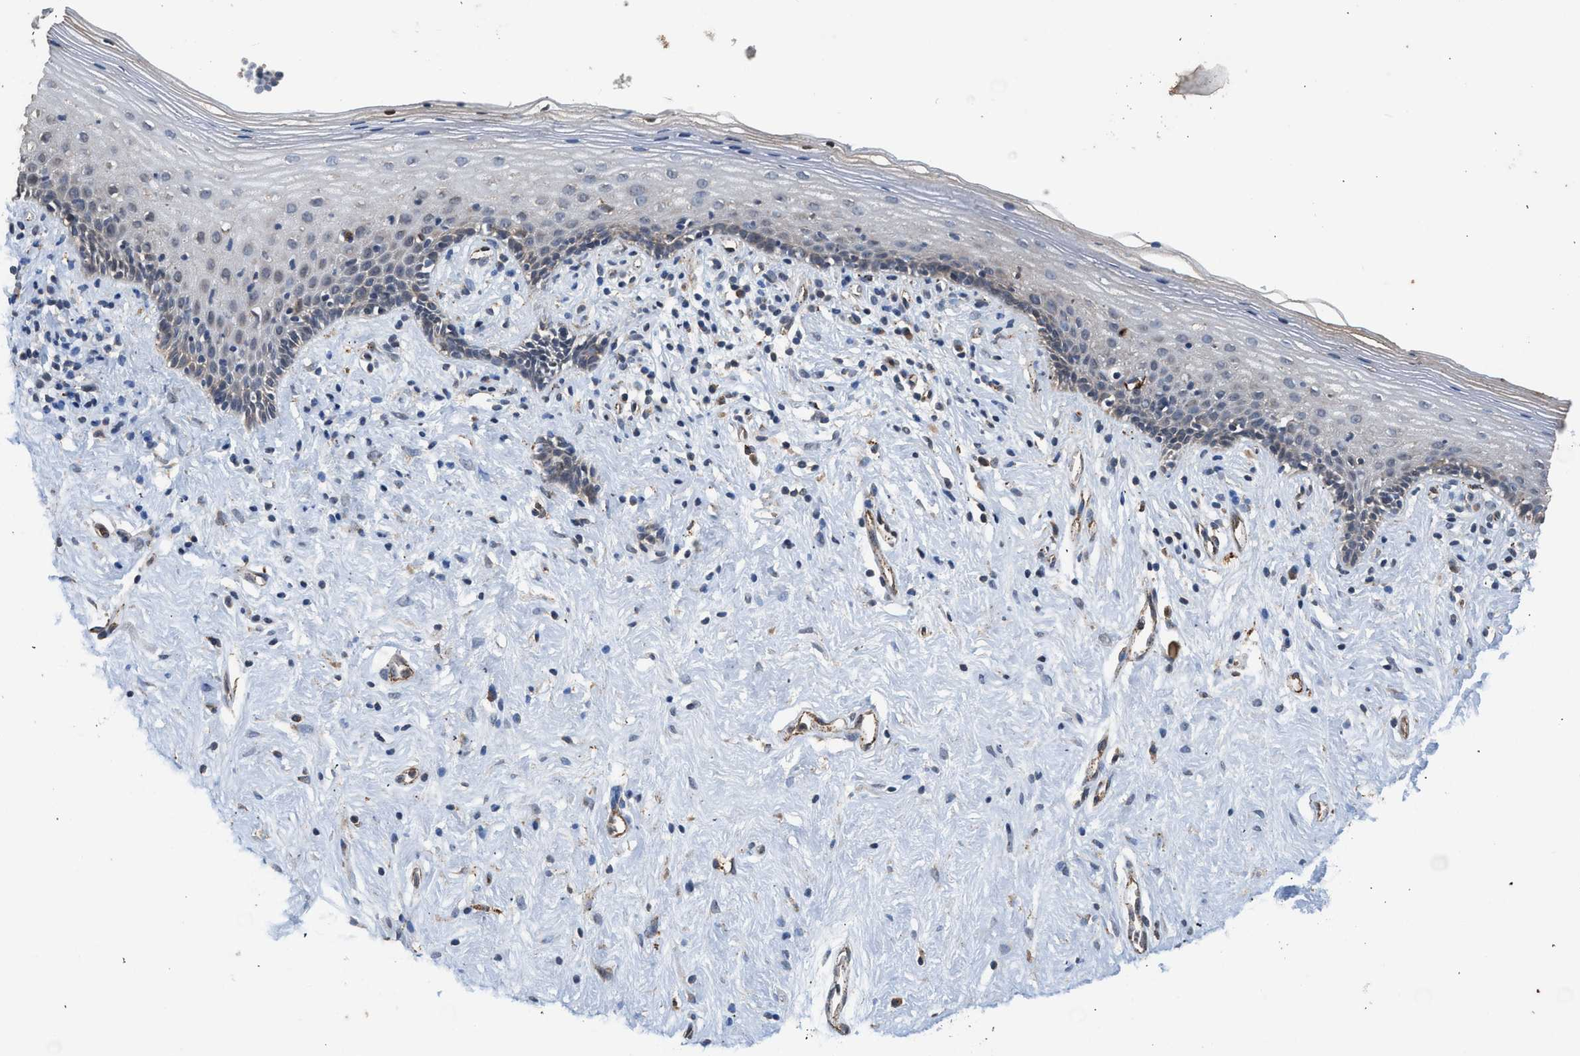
{"staining": {"intensity": "weak", "quantity": "<25%", "location": "cytoplasmic/membranous"}, "tissue": "vagina", "cell_type": "Squamous epithelial cells", "image_type": "normal", "snomed": [{"axis": "morphology", "description": "Normal tissue, NOS"}, {"axis": "topography", "description": "Vagina"}], "caption": "A micrograph of human vagina is negative for staining in squamous epithelial cells.", "gene": "CTSV", "patient": {"sex": "female", "age": 44}}